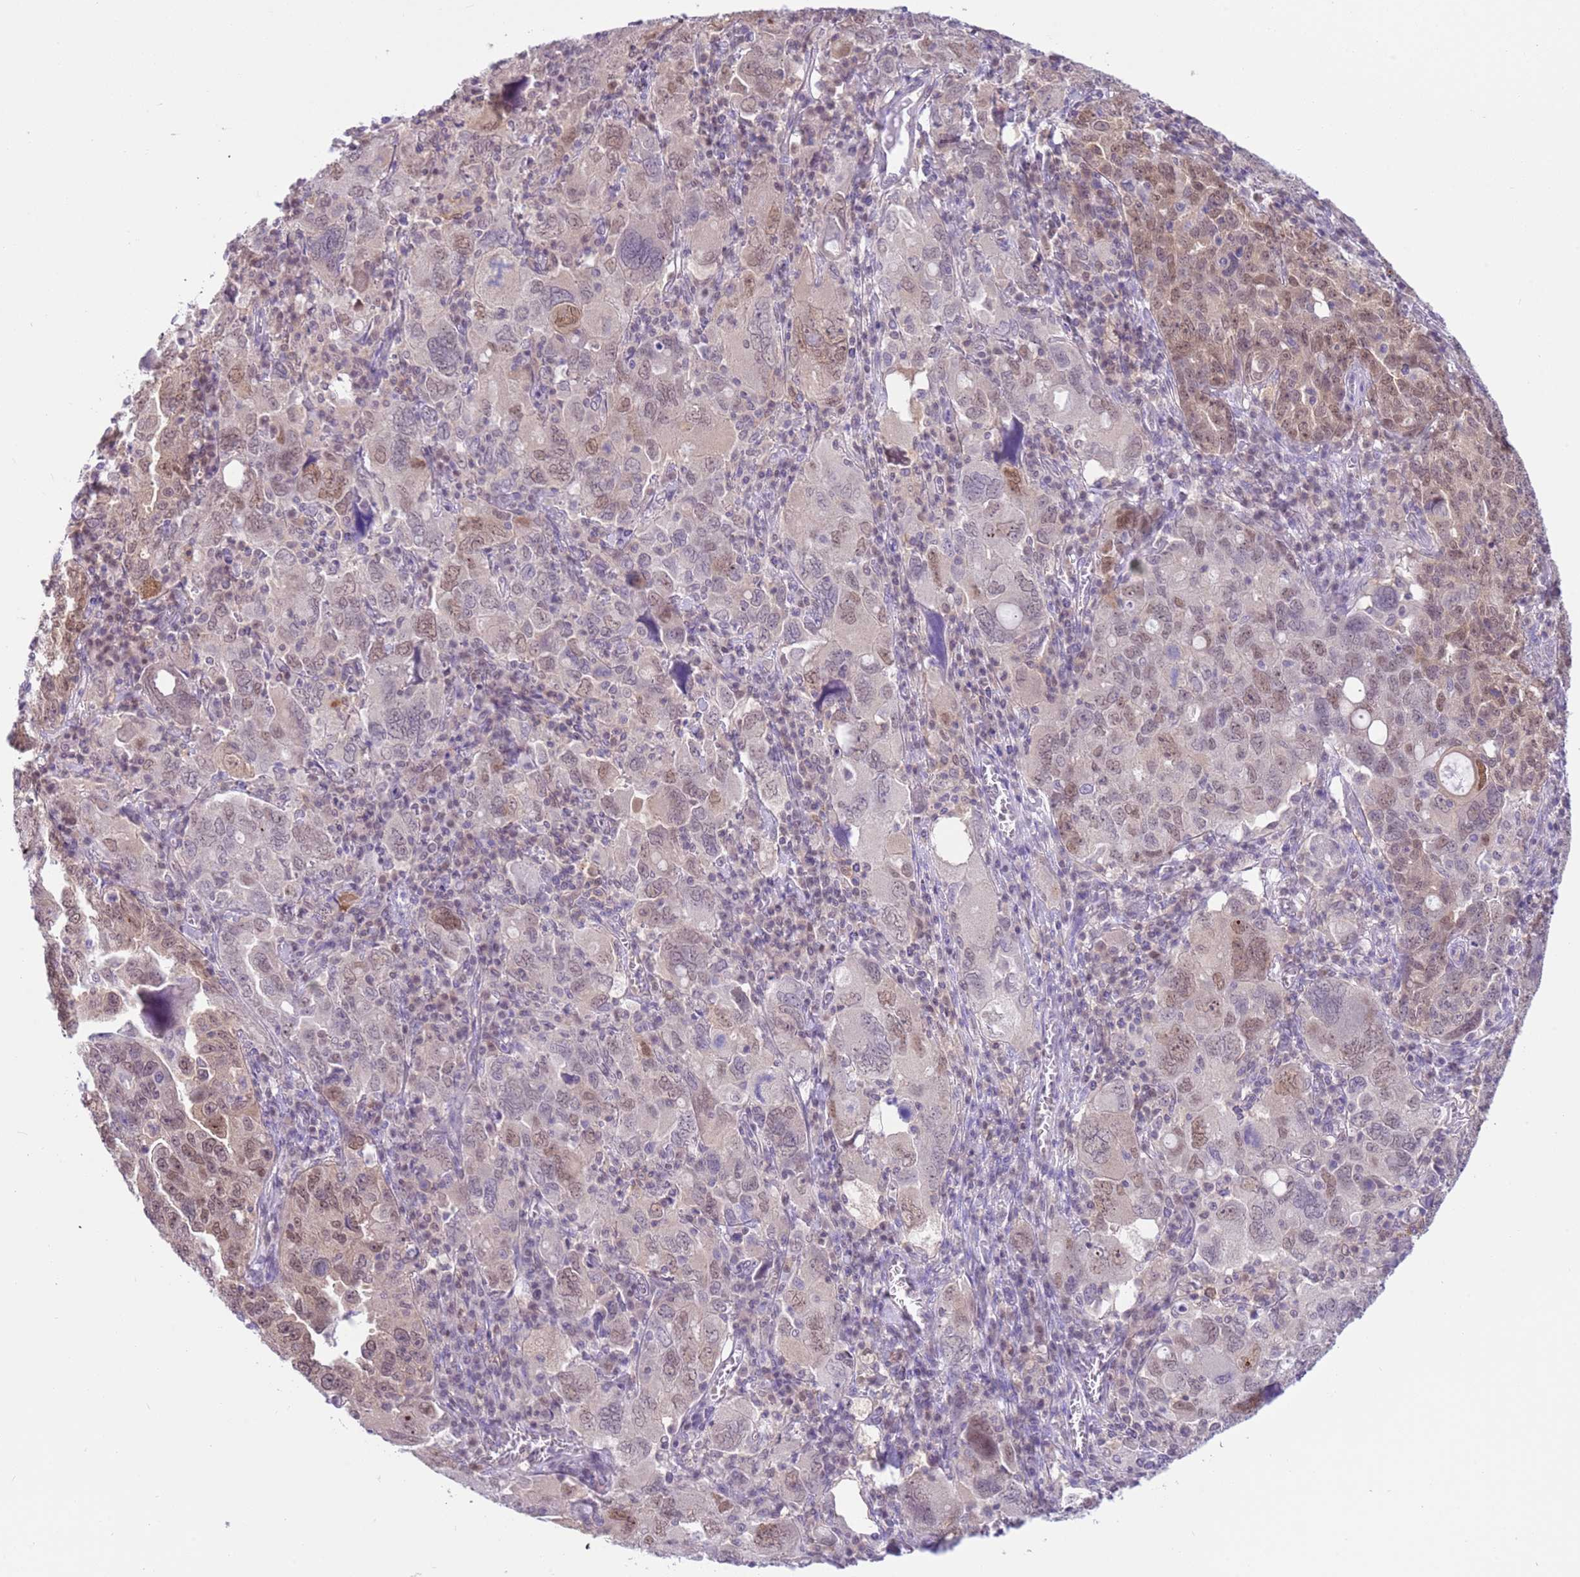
{"staining": {"intensity": "weak", "quantity": ">75%", "location": "nuclear"}, "tissue": "ovarian cancer", "cell_type": "Tumor cells", "image_type": "cancer", "snomed": [{"axis": "morphology", "description": "Carcinoma, endometroid"}, {"axis": "topography", "description": "Ovary"}], "caption": "A histopathology image showing weak nuclear expression in approximately >75% of tumor cells in ovarian cancer, as visualized by brown immunohistochemical staining.", "gene": "DDI2", "patient": {"sex": "female", "age": 62}}